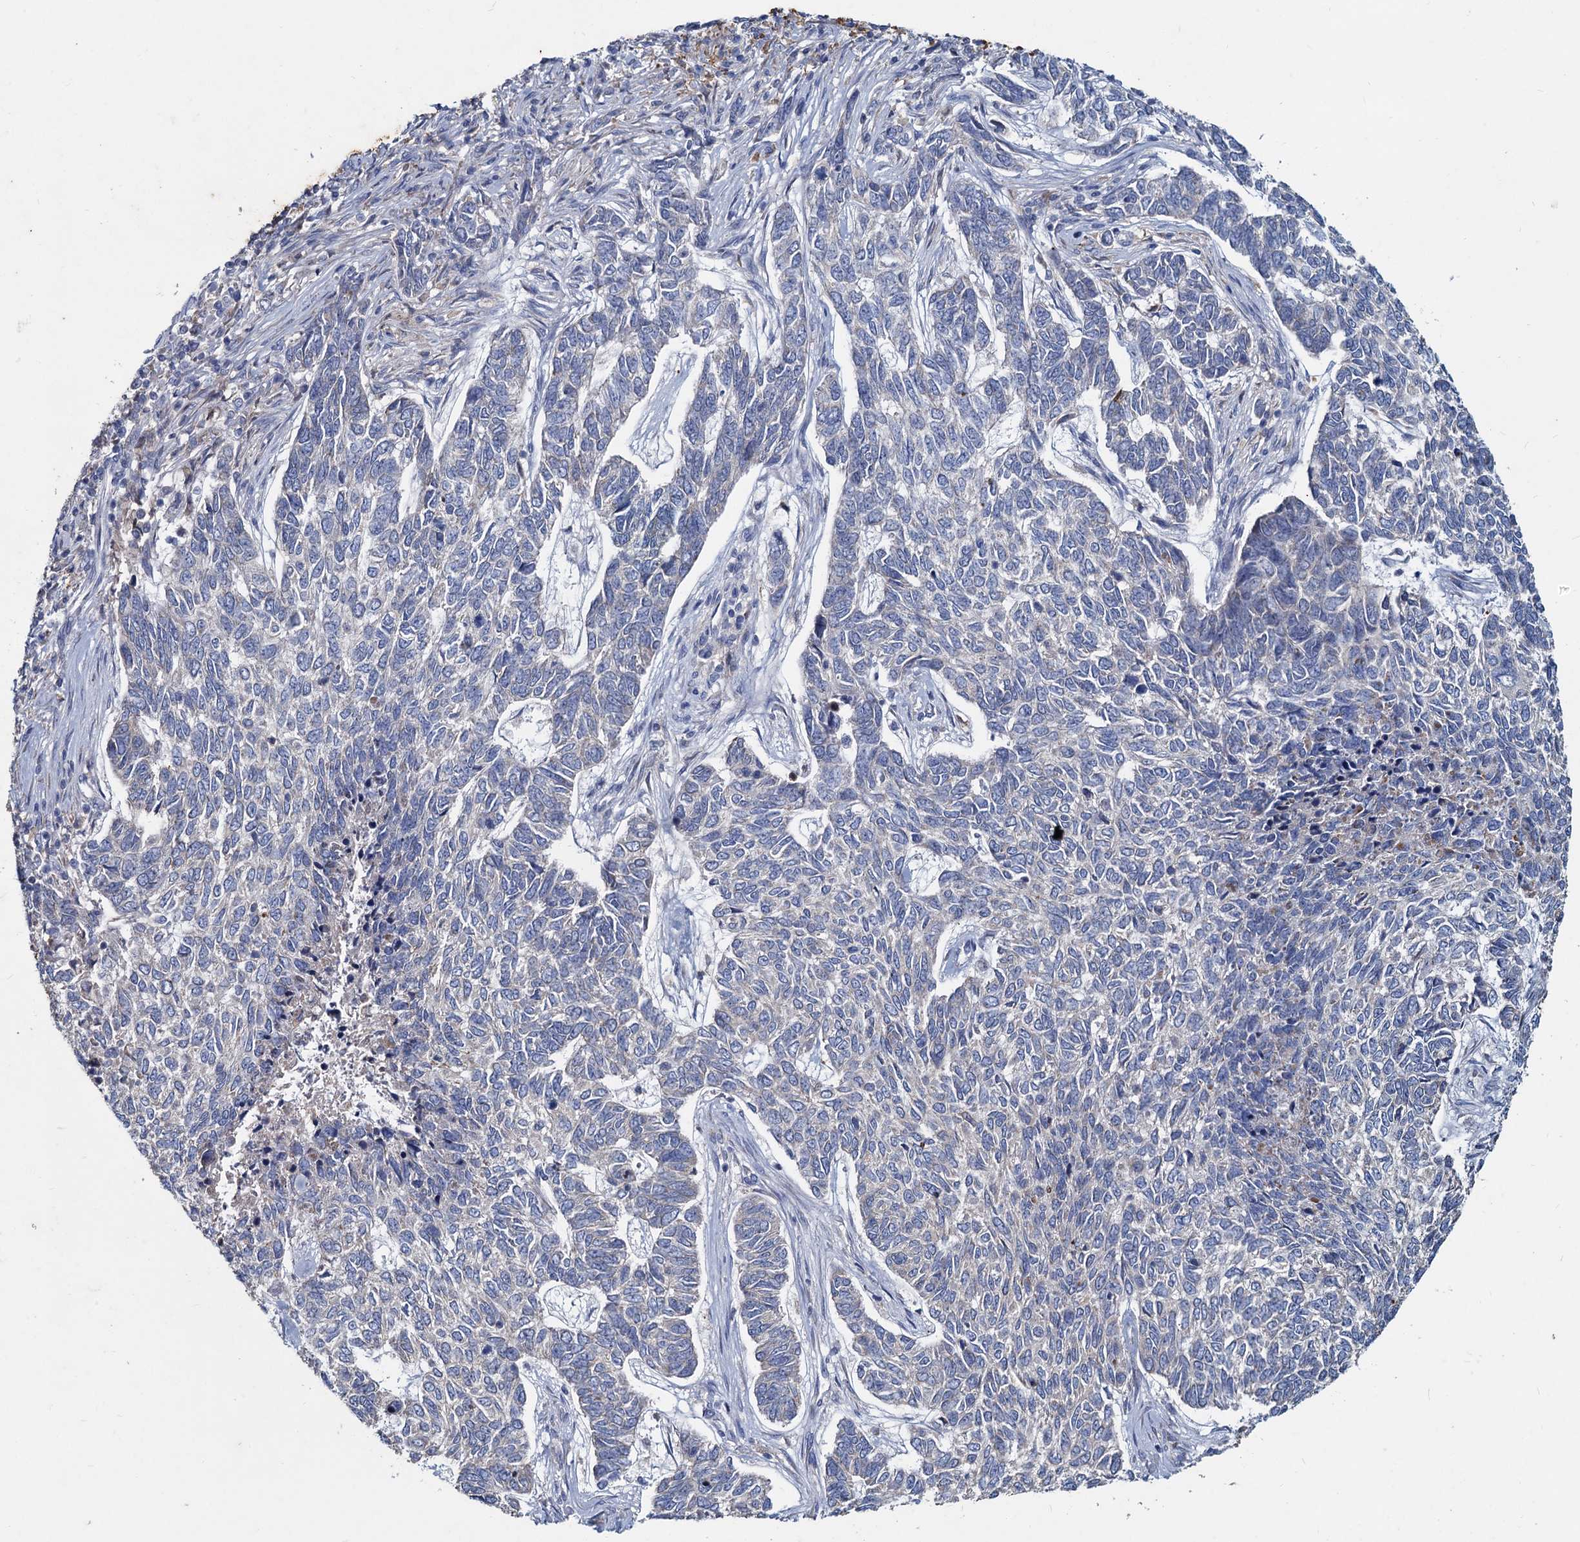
{"staining": {"intensity": "negative", "quantity": "none", "location": "none"}, "tissue": "skin cancer", "cell_type": "Tumor cells", "image_type": "cancer", "snomed": [{"axis": "morphology", "description": "Basal cell carcinoma"}, {"axis": "topography", "description": "Skin"}], "caption": "Human skin basal cell carcinoma stained for a protein using immunohistochemistry (IHC) demonstrates no staining in tumor cells.", "gene": "TMX2", "patient": {"sex": "female", "age": 65}}